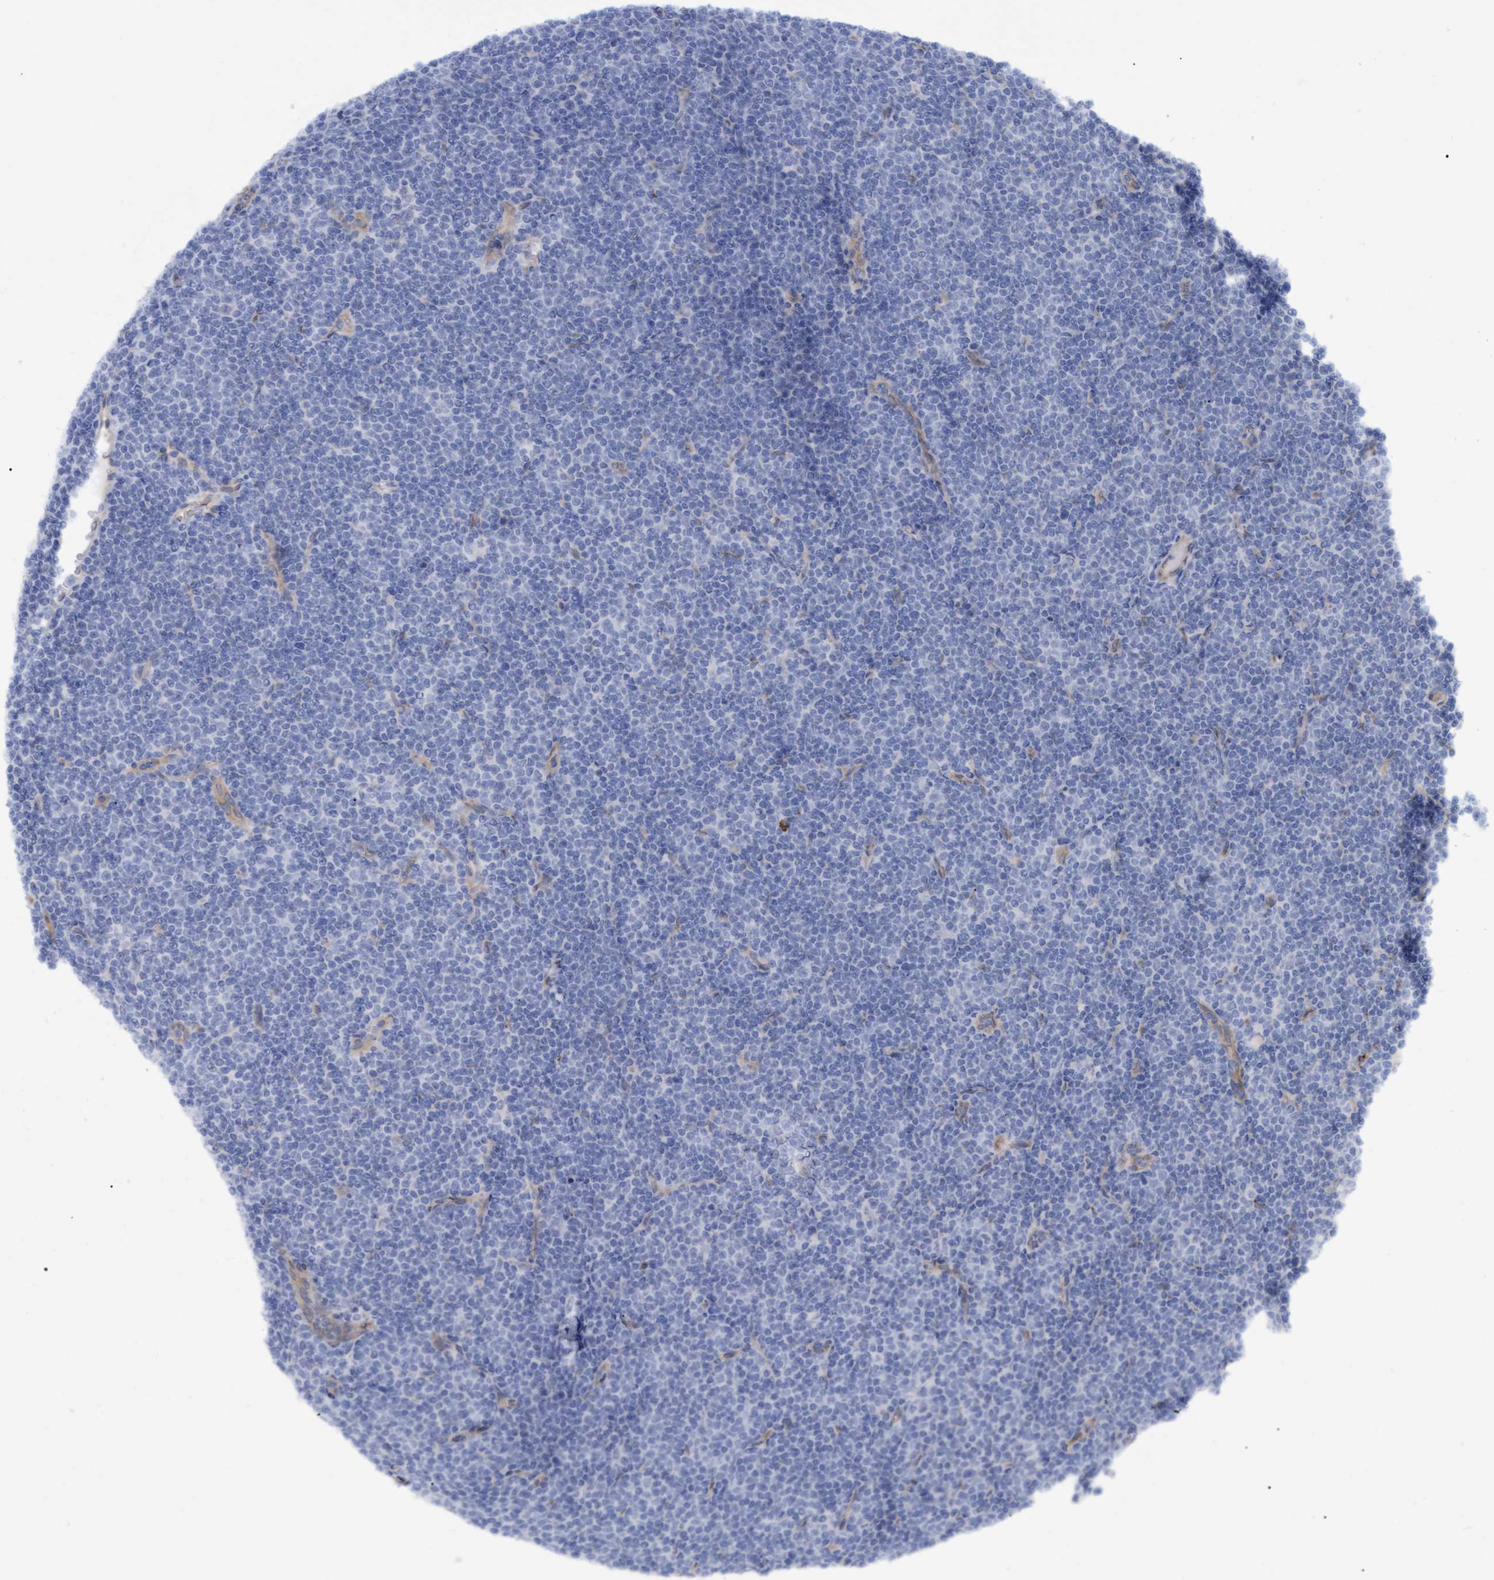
{"staining": {"intensity": "negative", "quantity": "none", "location": "none"}, "tissue": "lymphoma", "cell_type": "Tumor cells", "image_type": "cancer", "snomed": [{"axis": "morphology", "description": "Malignant lymphoma, non-Hodgkin's type, Low grade"}, {"axis": "topography", "description": "Lymph node"}], "caption": "There is no significant staining in tumor cells of low-grade malignant lymphoma, non-Hodgkin's type. Nuclei are stained in blue.", "gene": "STXBP1", "patient": {"sex": "female", "age": 67}}